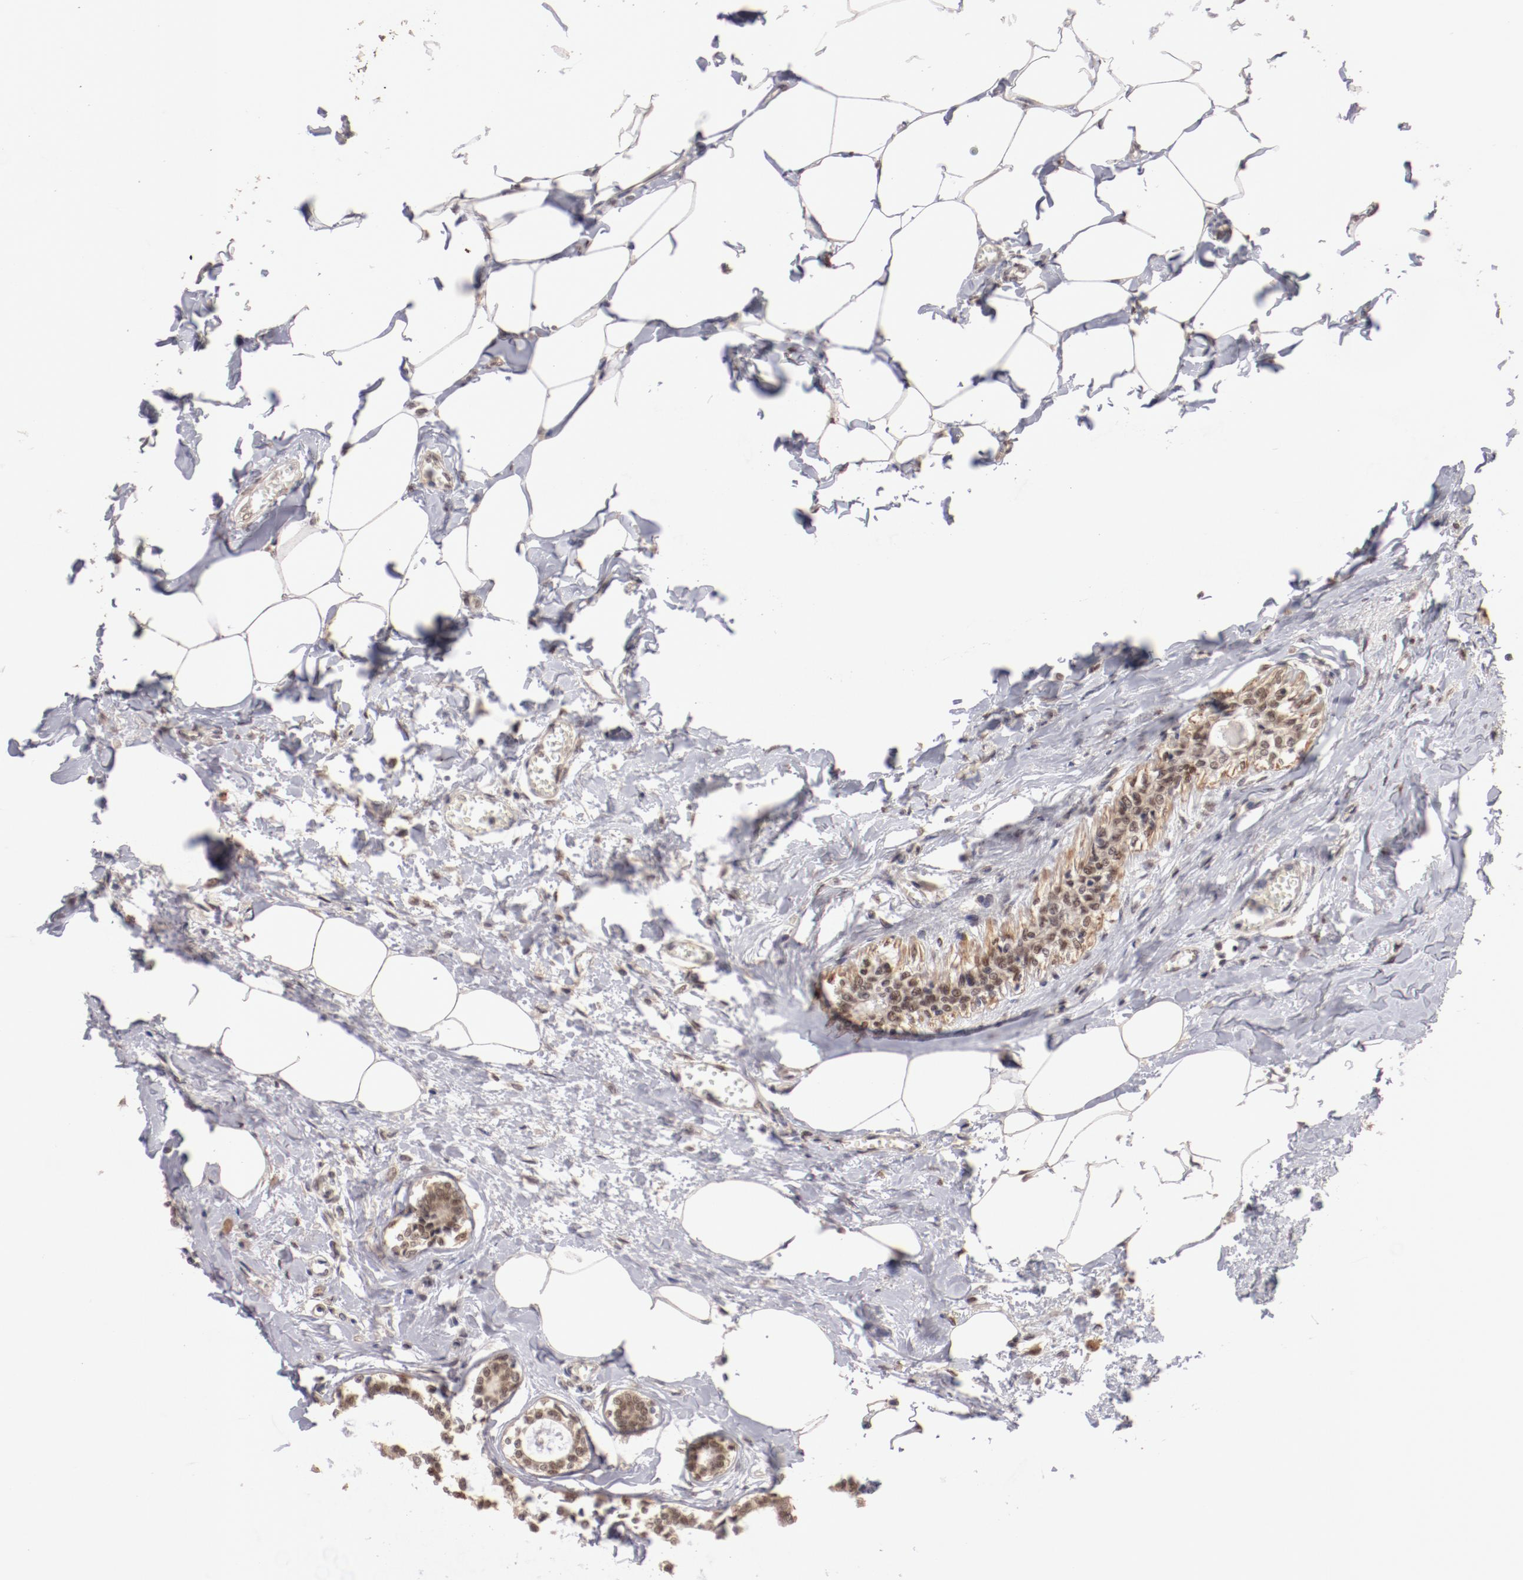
{"staining": {"intensity": "moderate", "quantity": ">75%", "location": "cytoplasmic/membranous,nuclear"}, "tissue": "breast cancer", "cell_type": "Tumor cells", "image_type": "cancer", "snomed": [{"axis": "morphology", "description": "Lobular carcinoma"}, {"axis": "topography", "description": "Breast"}], "caption": "This micrograph demonstrates IHC staining of human breast cancer, with medium moderate cytoplasmic/membranous and nuclear positivity in approximately >75% of tumor cells.", "gene": "CLOCK", "patient": {"sex": "female", "age": 51}}